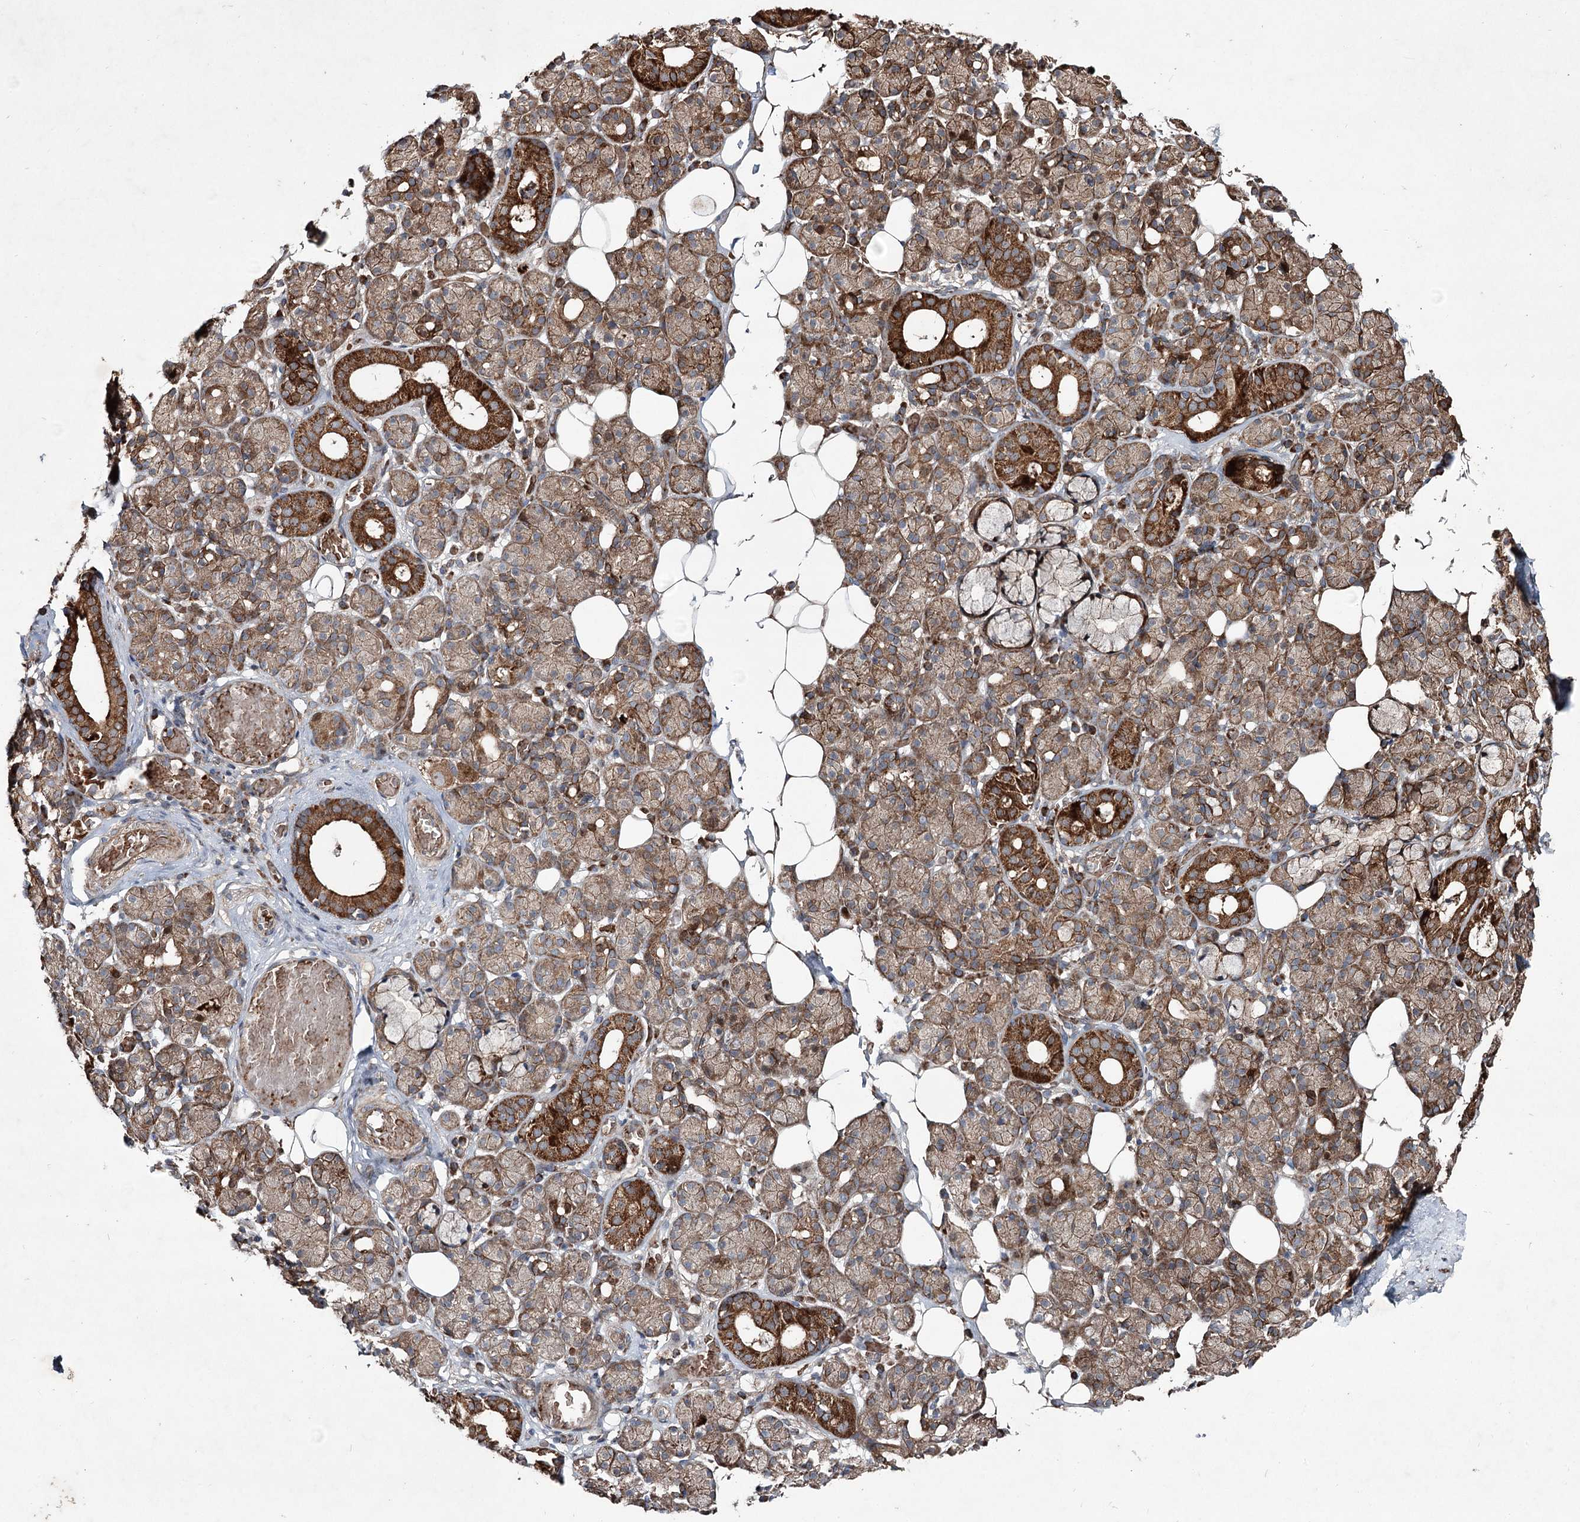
{"staining": {"intensity": "moderate", "quantity": "25%-75%", "location": "cytoplasmic/membranous"}, "tissue": "salivary gland", "cell_type": "Glandular cells", "image_type": "normal", "snomed": [{"axis": "morphology", "description": "Normal tissue, NOS"}, {"axis": "topography", "description": "Salivary gland"}], "caption": "Brown immunohistochemical staining in benign human salivary gland demonstrates moderate cytoplasmic/membranous staining in approximately 25%-75% of glandular cells.", "gene": "SERINC5", "patient": {"sex": "male", "age": 63}}